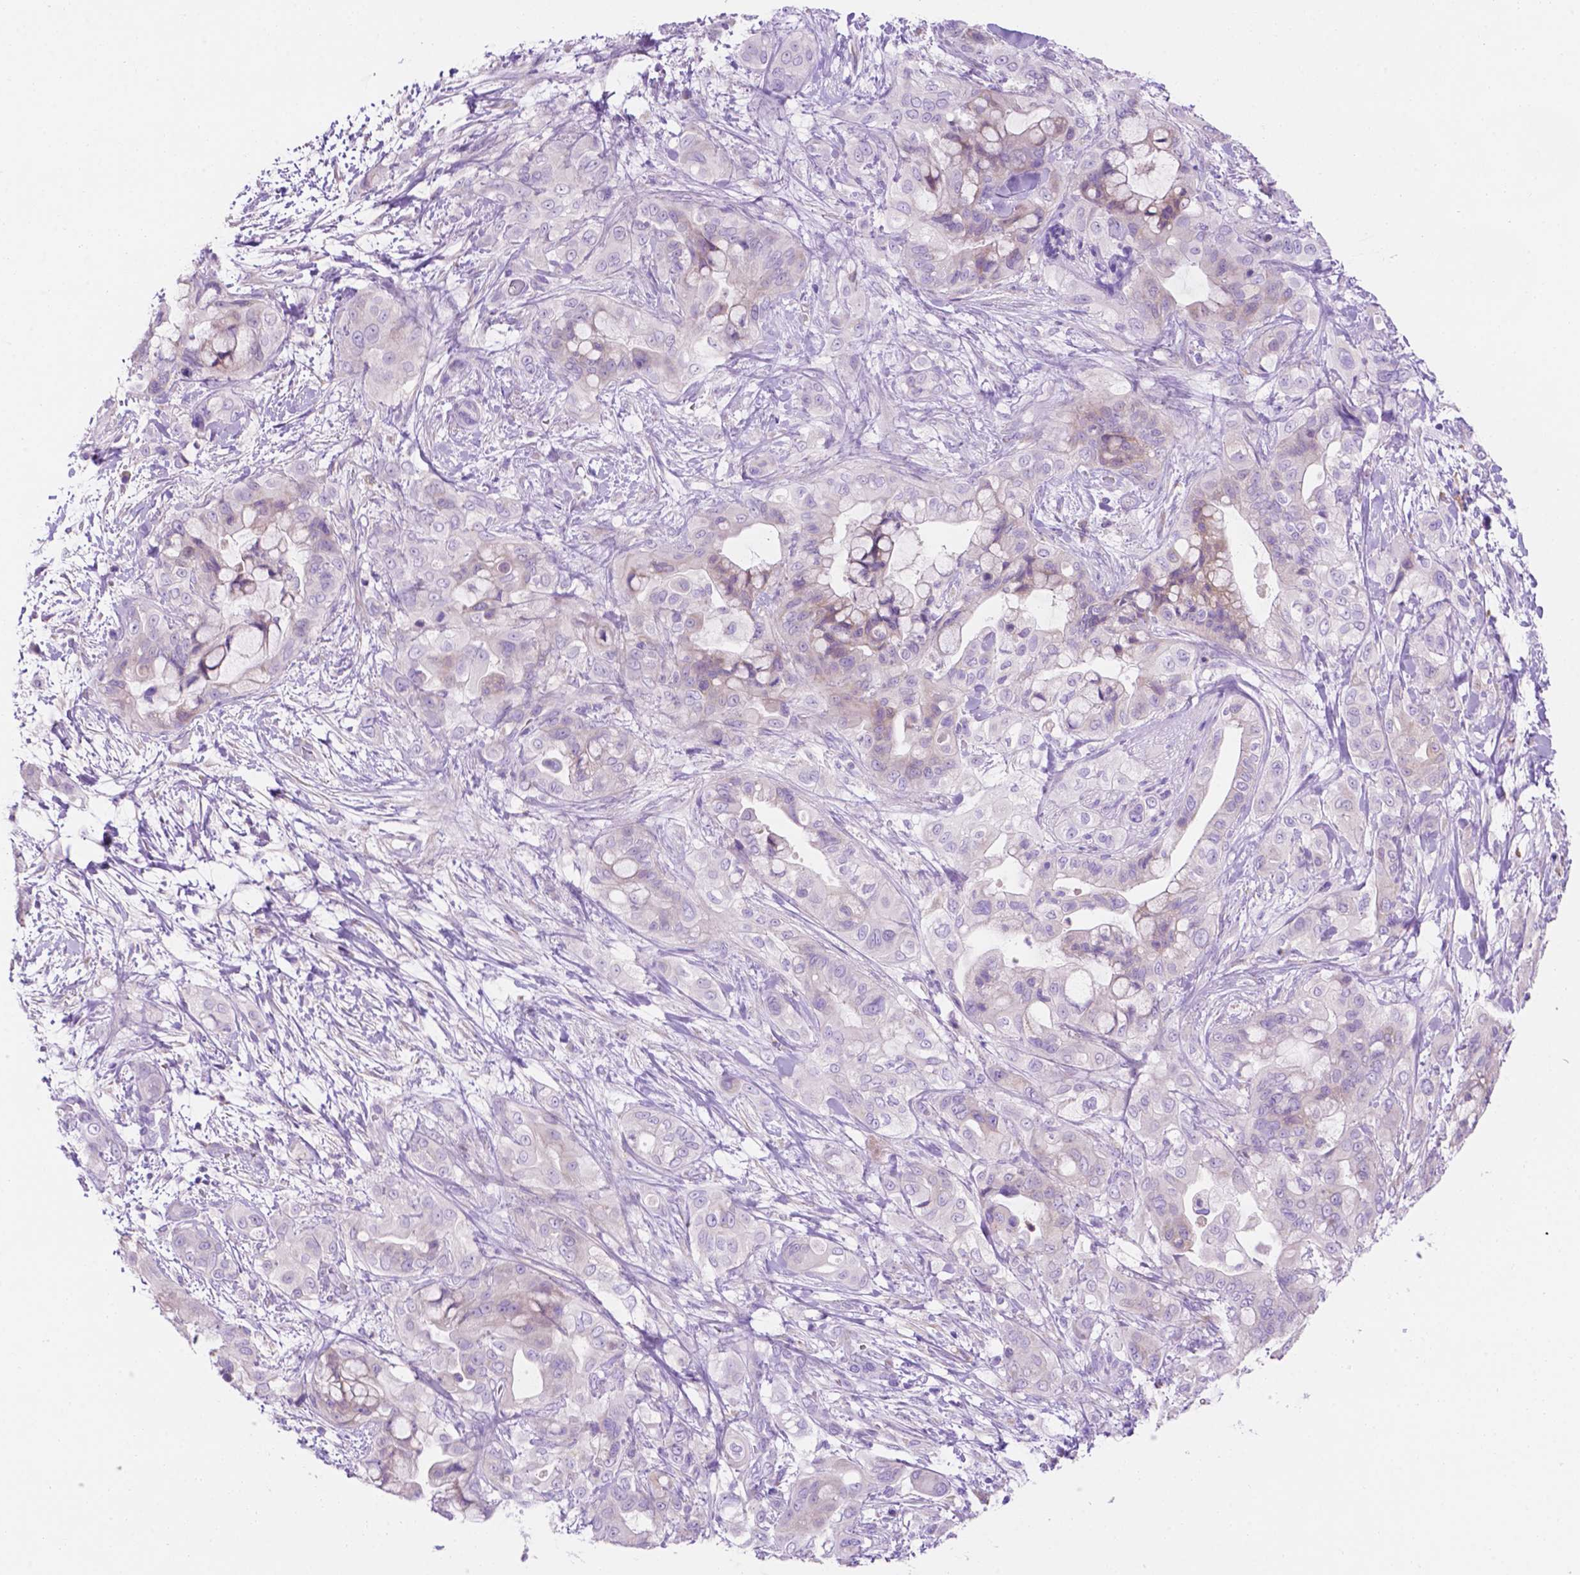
{"staining": {"intensity": "negative", "quantity": "none", "location": "none"}, "tissue": "pancreatic cancer", "cell_type": "Tumor cells", "image_type": "cancer", "snomed": [{"axis": "morphology", "description": "Adenocarcinoma, NOS"}, {"axis": "topography", "description": "Pancreas"}], "caption": "Immunohistochemical staining of pancreatic cancer (adenocarcinoma) exhibits no significant expression in tumor cells.", "gene": "CEACAM7", "patient": {"sex": "male", "age": 71}}